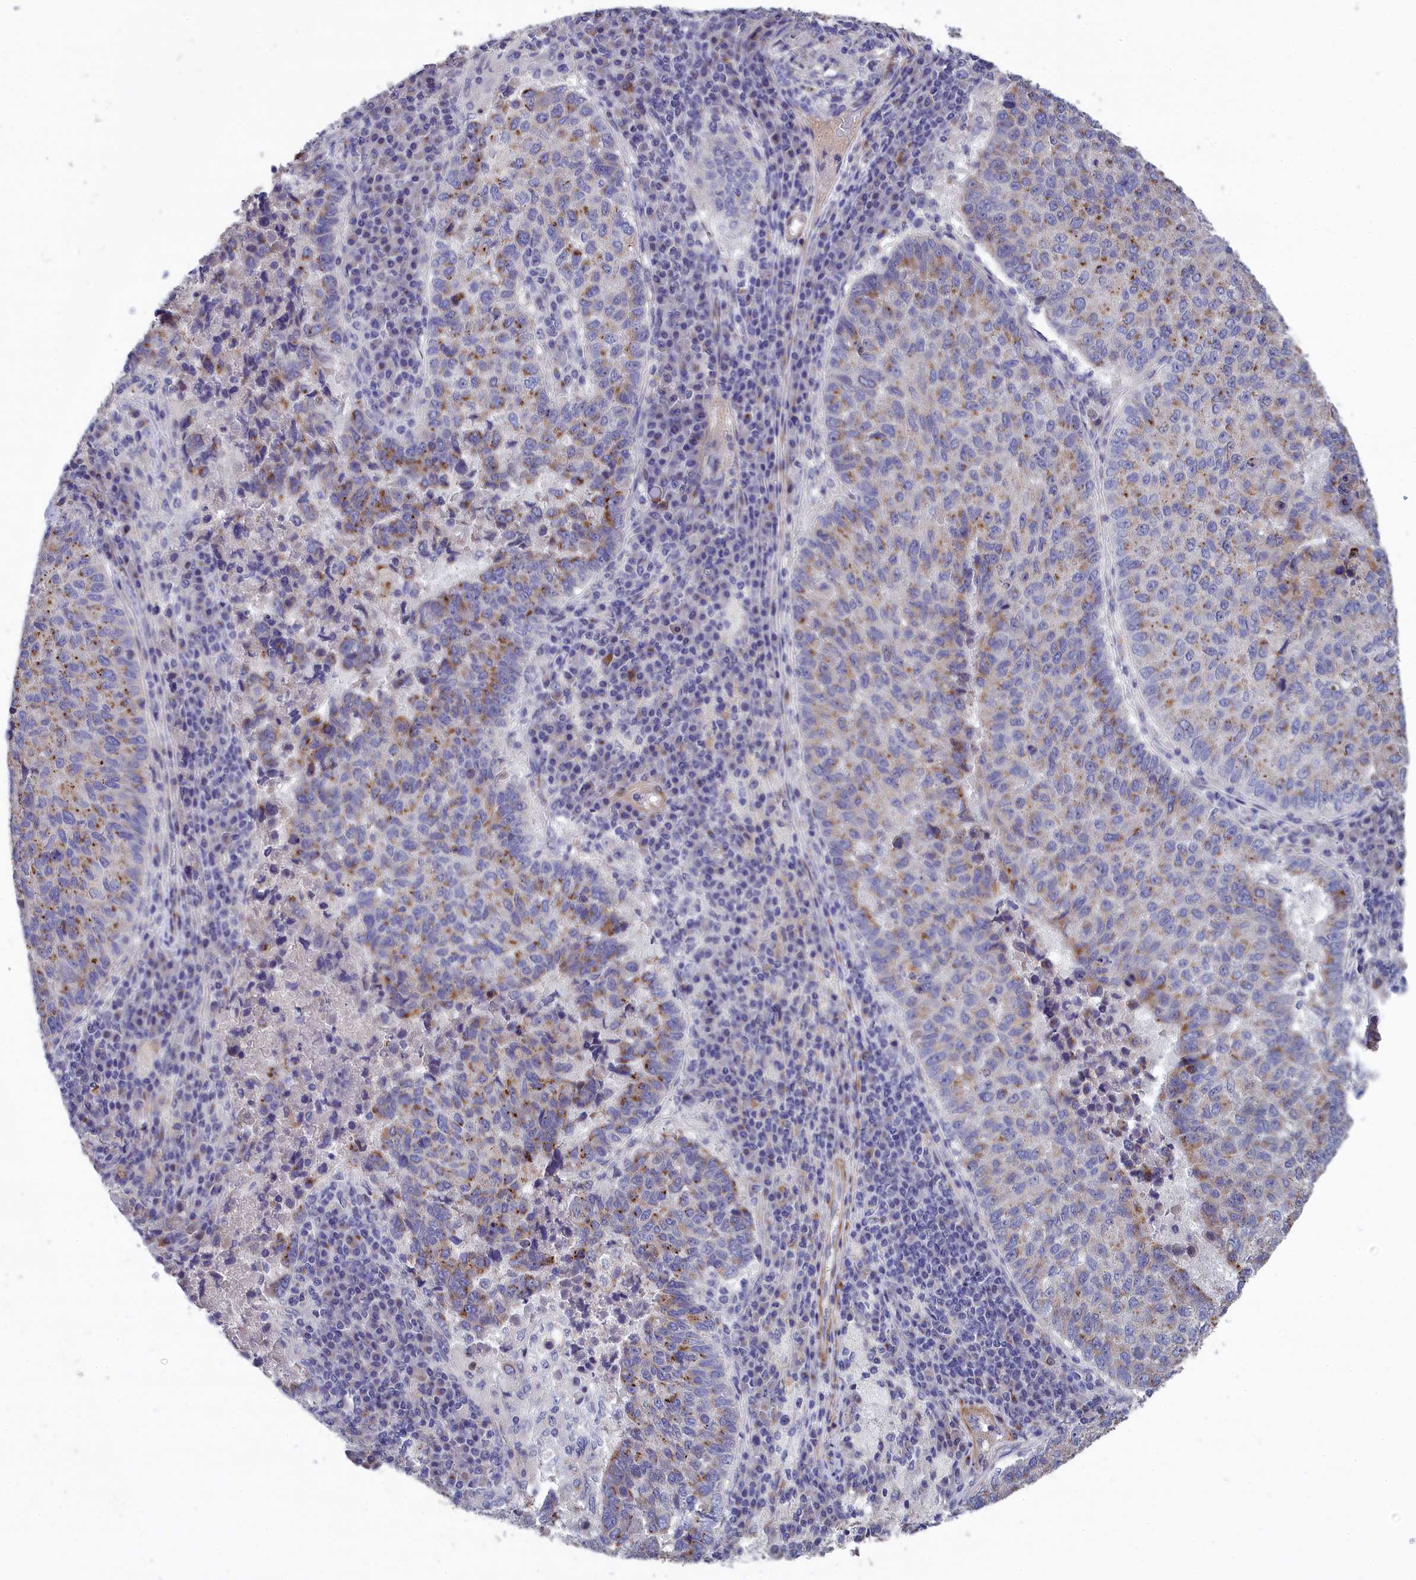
{"staining": {"intensity": "moderate", "quantity": "25%-75%", "location": "cytoplasmic/membranous"}, "tissue": "lung cancer", "cell_type": "Tumor cells", "image_type": "cancer", "snomed": [{"axis": "morphology", "description": "Squamous cell carcinoma, NOS"}, {"axis": "topography", "description": "Lung"}], "caption": "DAB (3,3'-diaminobenzidine) immunohistochemical staining of lung cancer (squamous cell carcinoma) displays moderate cytoplasmic/membranous protein expression in about 25%-75% of tumor cells.", "gene": "TUBGCP4", "patient": {"sex": "male", "age": 73}}